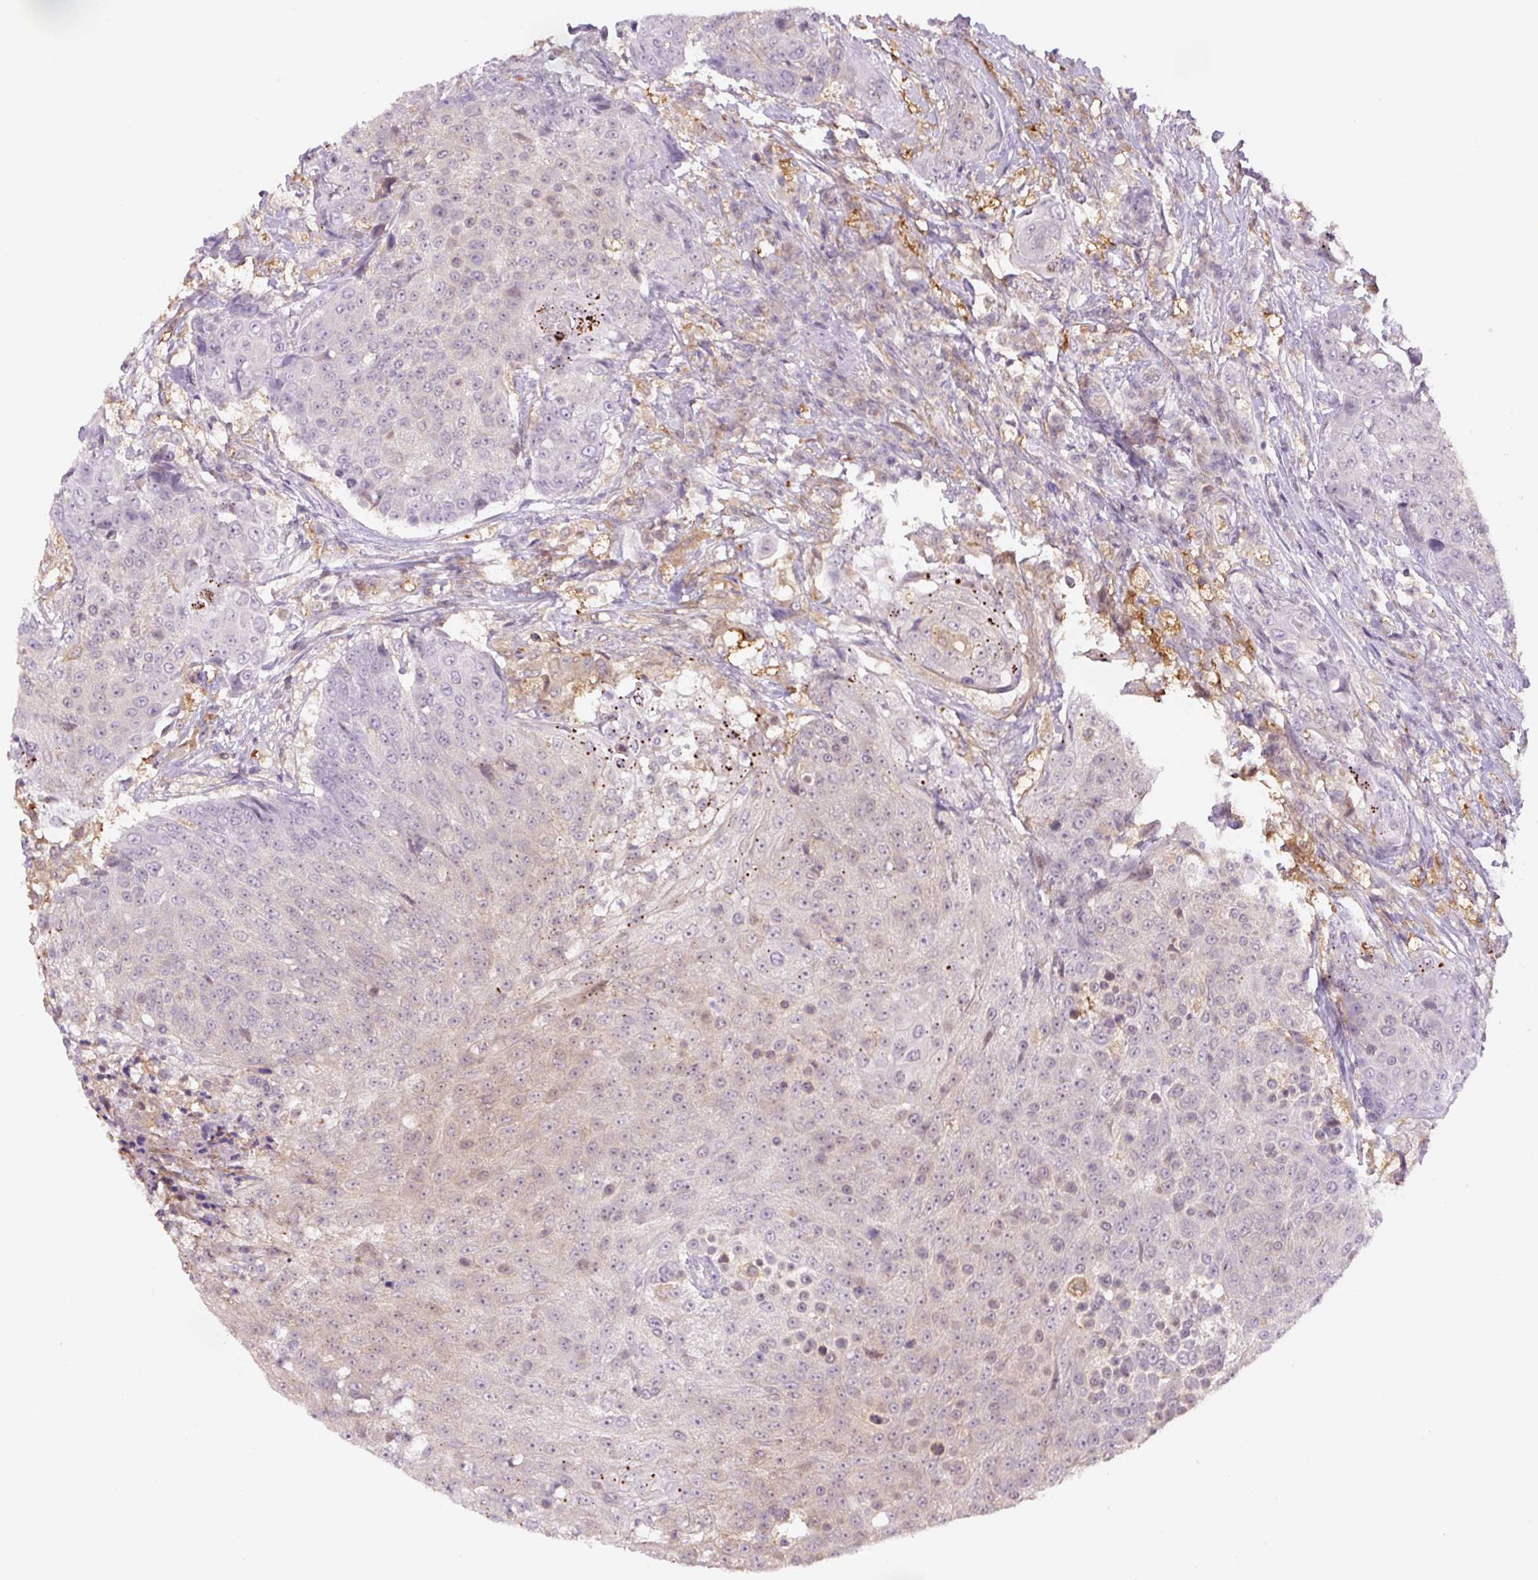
{"staining": {"intensity": "negative", "quantity": "none", "location": "none"}, "tissue": "urothelial cancer", "cell_type": "Tumor cells", "image_type": "cancer", "snomed": [{"axis": "morphology", "description": "Urothelial carcinoma, High grade"}, {"axis": "topography", "description": "Urinary bladder"}], "caption": "A micrograph of urothelial cancer stained for a protein exhibits no brown staining in tumor cells.", "gene": "SPSB2", "patient": {"sex": "female", "age": 63}}